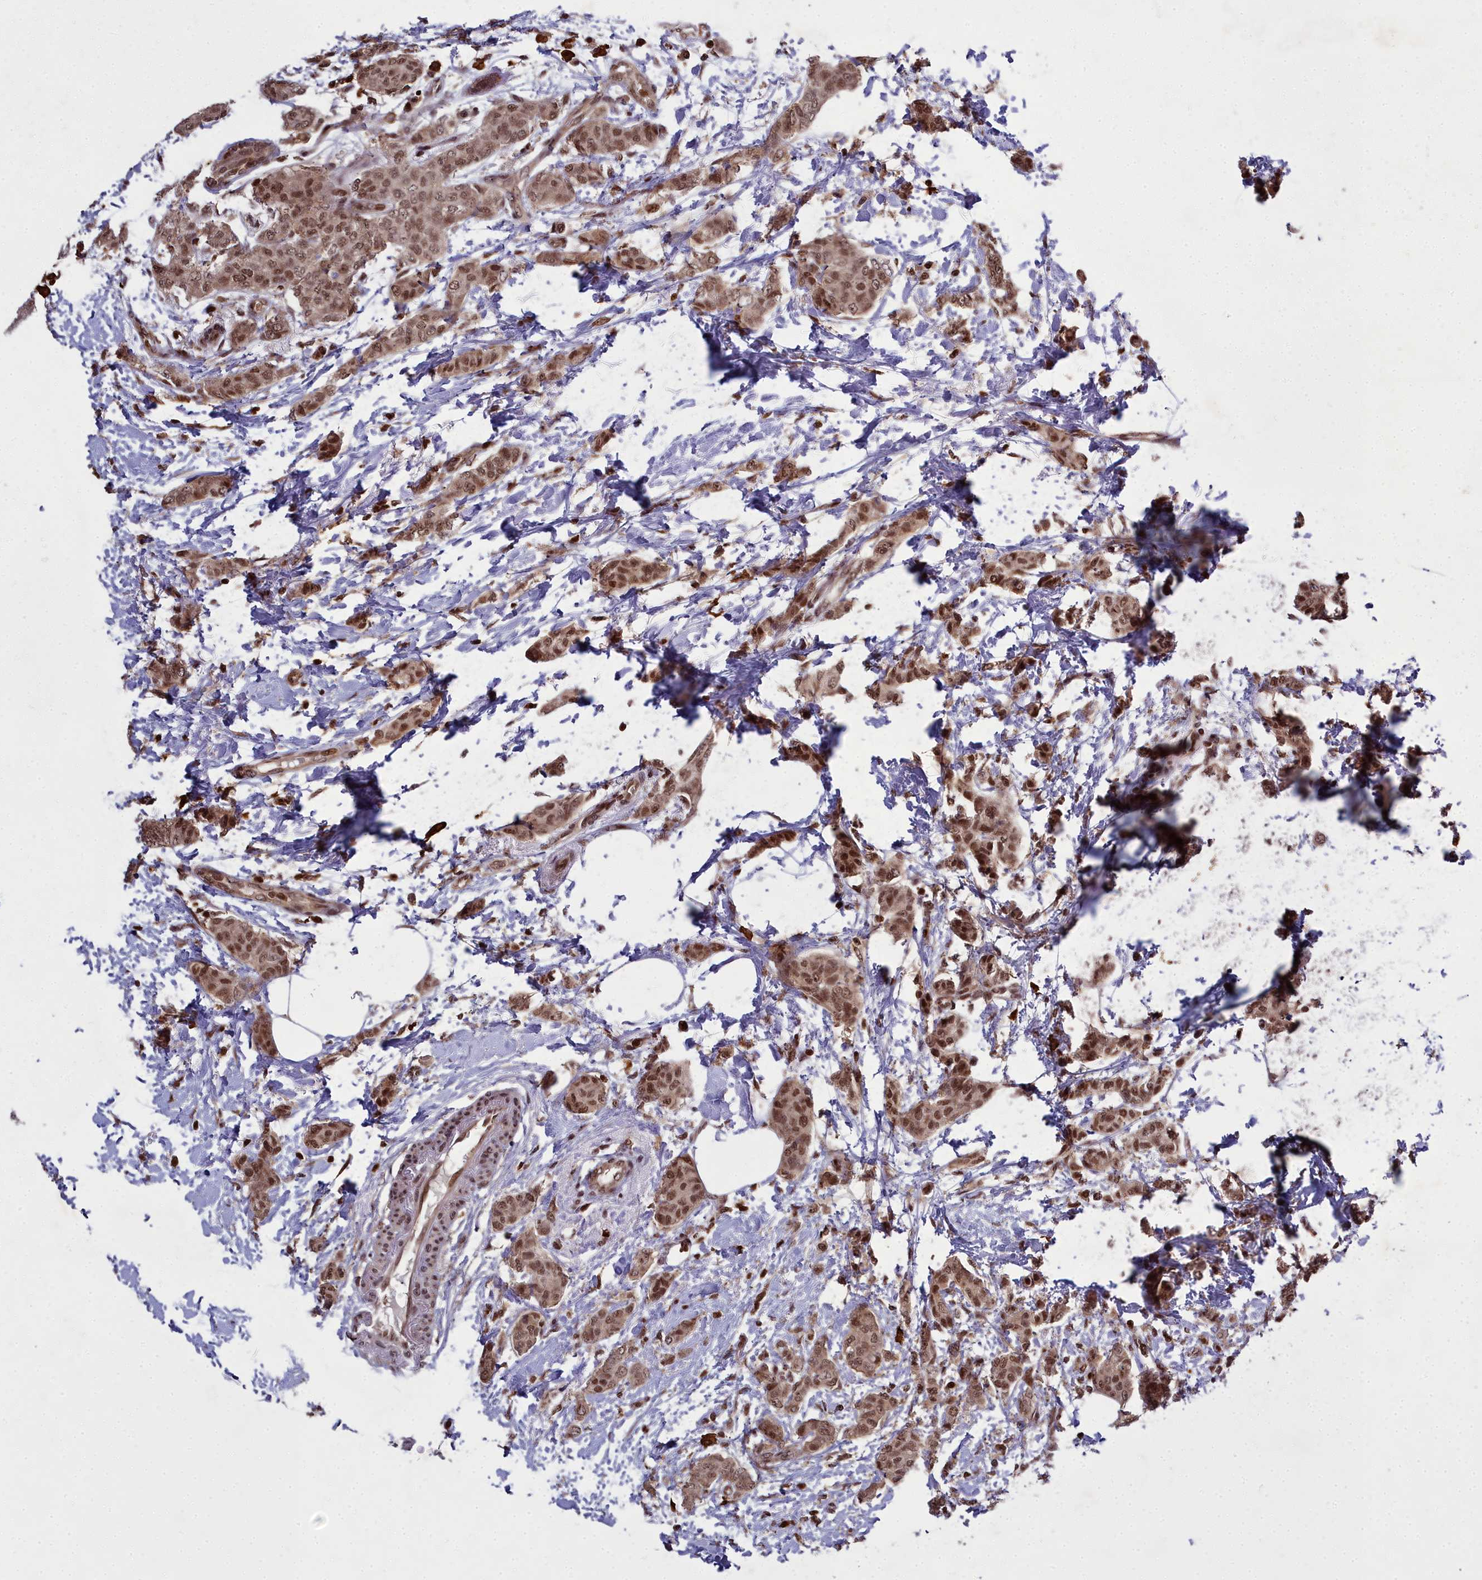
{"staining": {"intensity": "moderate", "quantity": ">75%", "location": "nuclear"}, "tissue": "breast cancer", "cell_type": "Tumor cells", "image_type": "cancer", "snomed": [{"axis": "morphology", "description": "Duct carcinoma"}, {"axis": "topography", "description": "Breast"}], "caption": "Protein staining reveals moderate nuclear expression in approximately >75% of tumor cells in invasive ductal carcinoma (breast).", "gene": "GMEB1", "patient": {"sex": "female", "age": 72}}